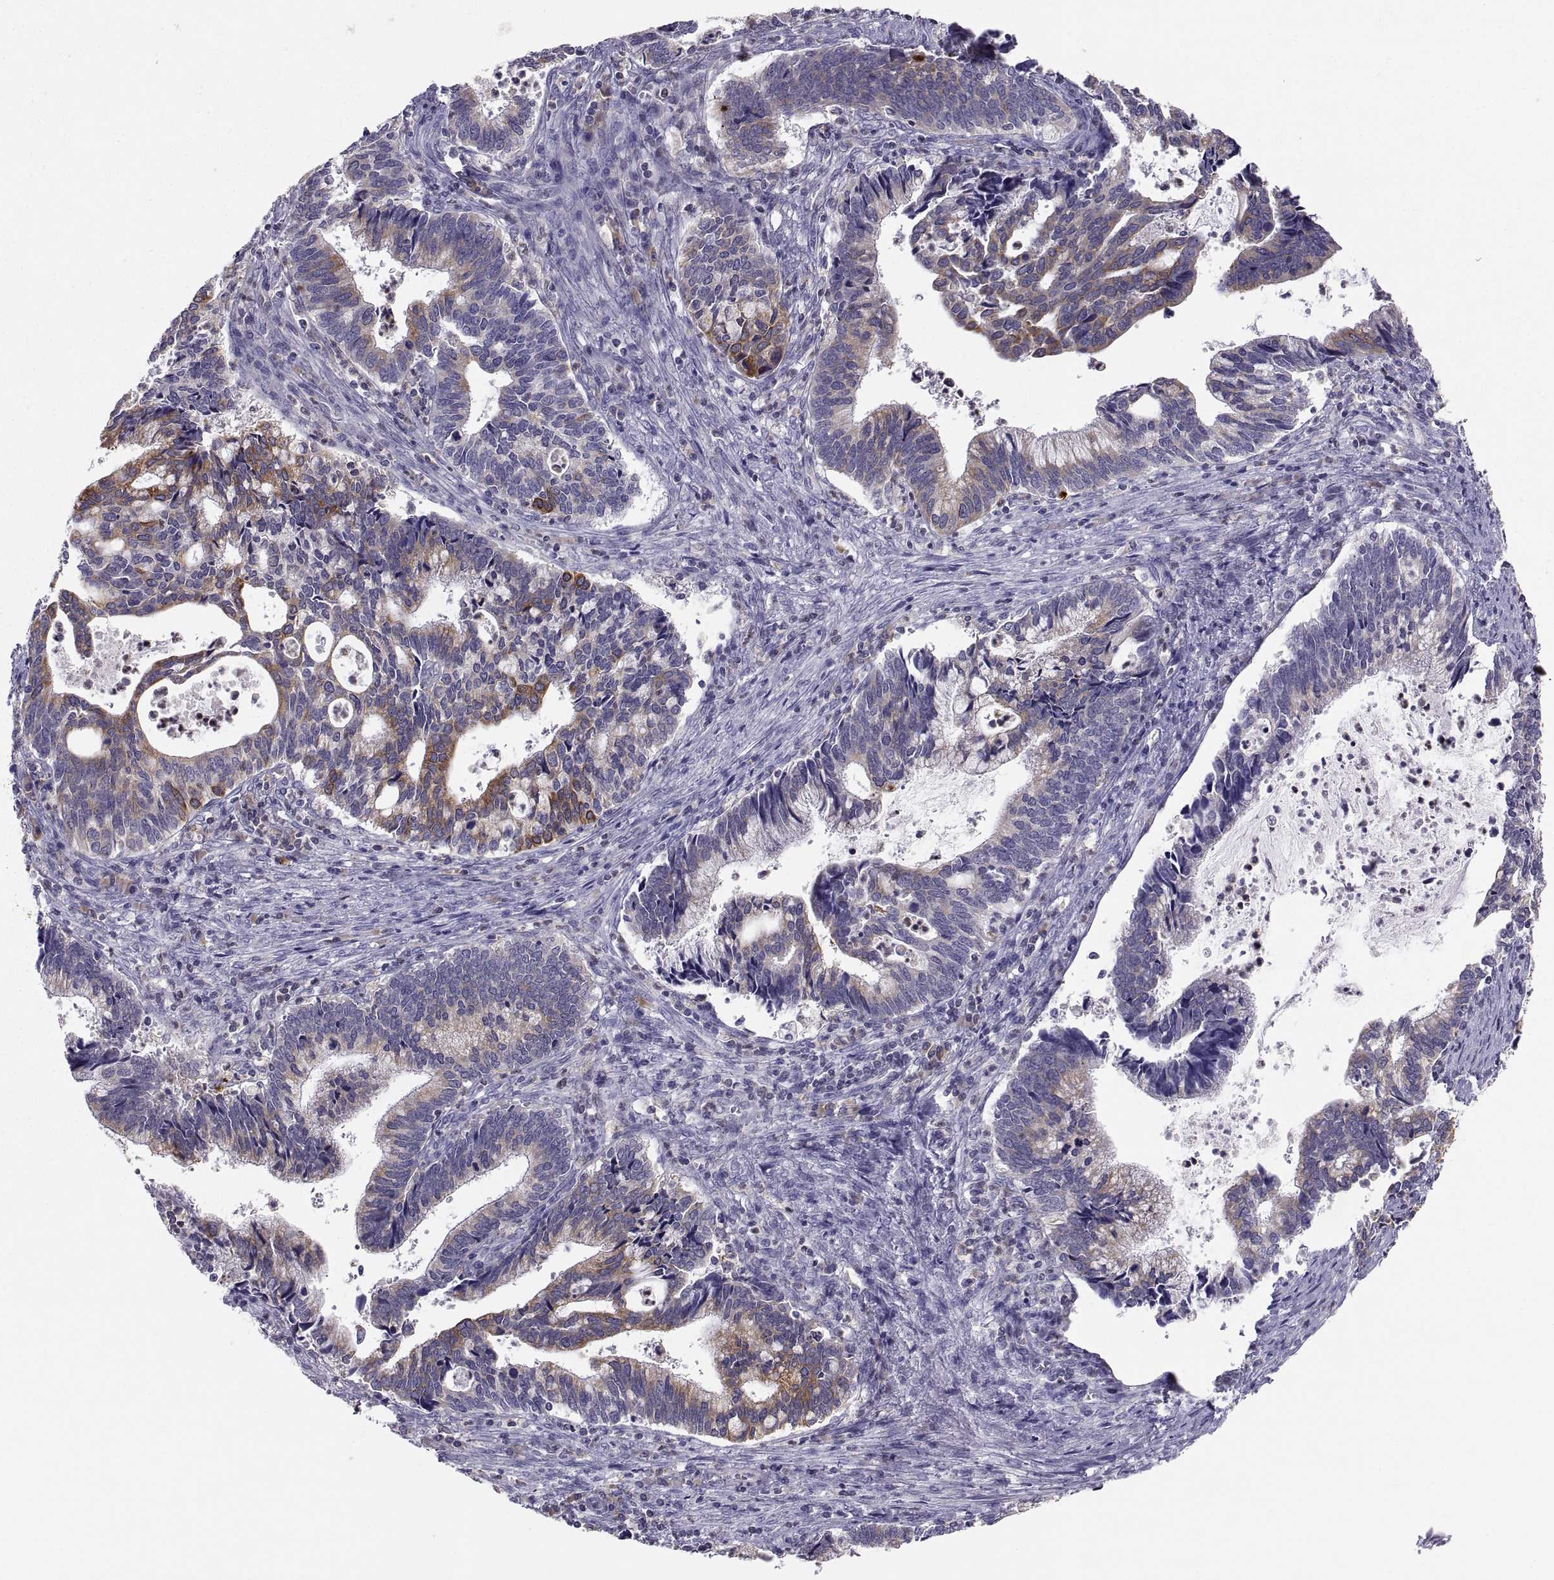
{"staining": {"intensity": "moderate", "quantity": "25%-75%", "location": "cytoplasmic/membranous"}, "tissue": "cervical cancer", "cell_type": "Tumor cells", "image_type": "cancer", "snomed": [{"axis": "morphology", "description": "Adenocarcinoma, NOS"}, {"axis": "topography", "description": "Cervix"}], "caption": "A photomicrograph of cervical cancer (adenocarcinoma) stained for a protein displays moderate cytoplasmic/membranous brown staining in tumor cells. The staining was performed using DAB (3,3'-diaminobenzidine) to visualize the protein expression in brown, while the nuclei were stained in blue with hematoxylin (Magnification: 20x).", "gene": "ERO1A", "patient": {"sex": "female", "age": 42}}